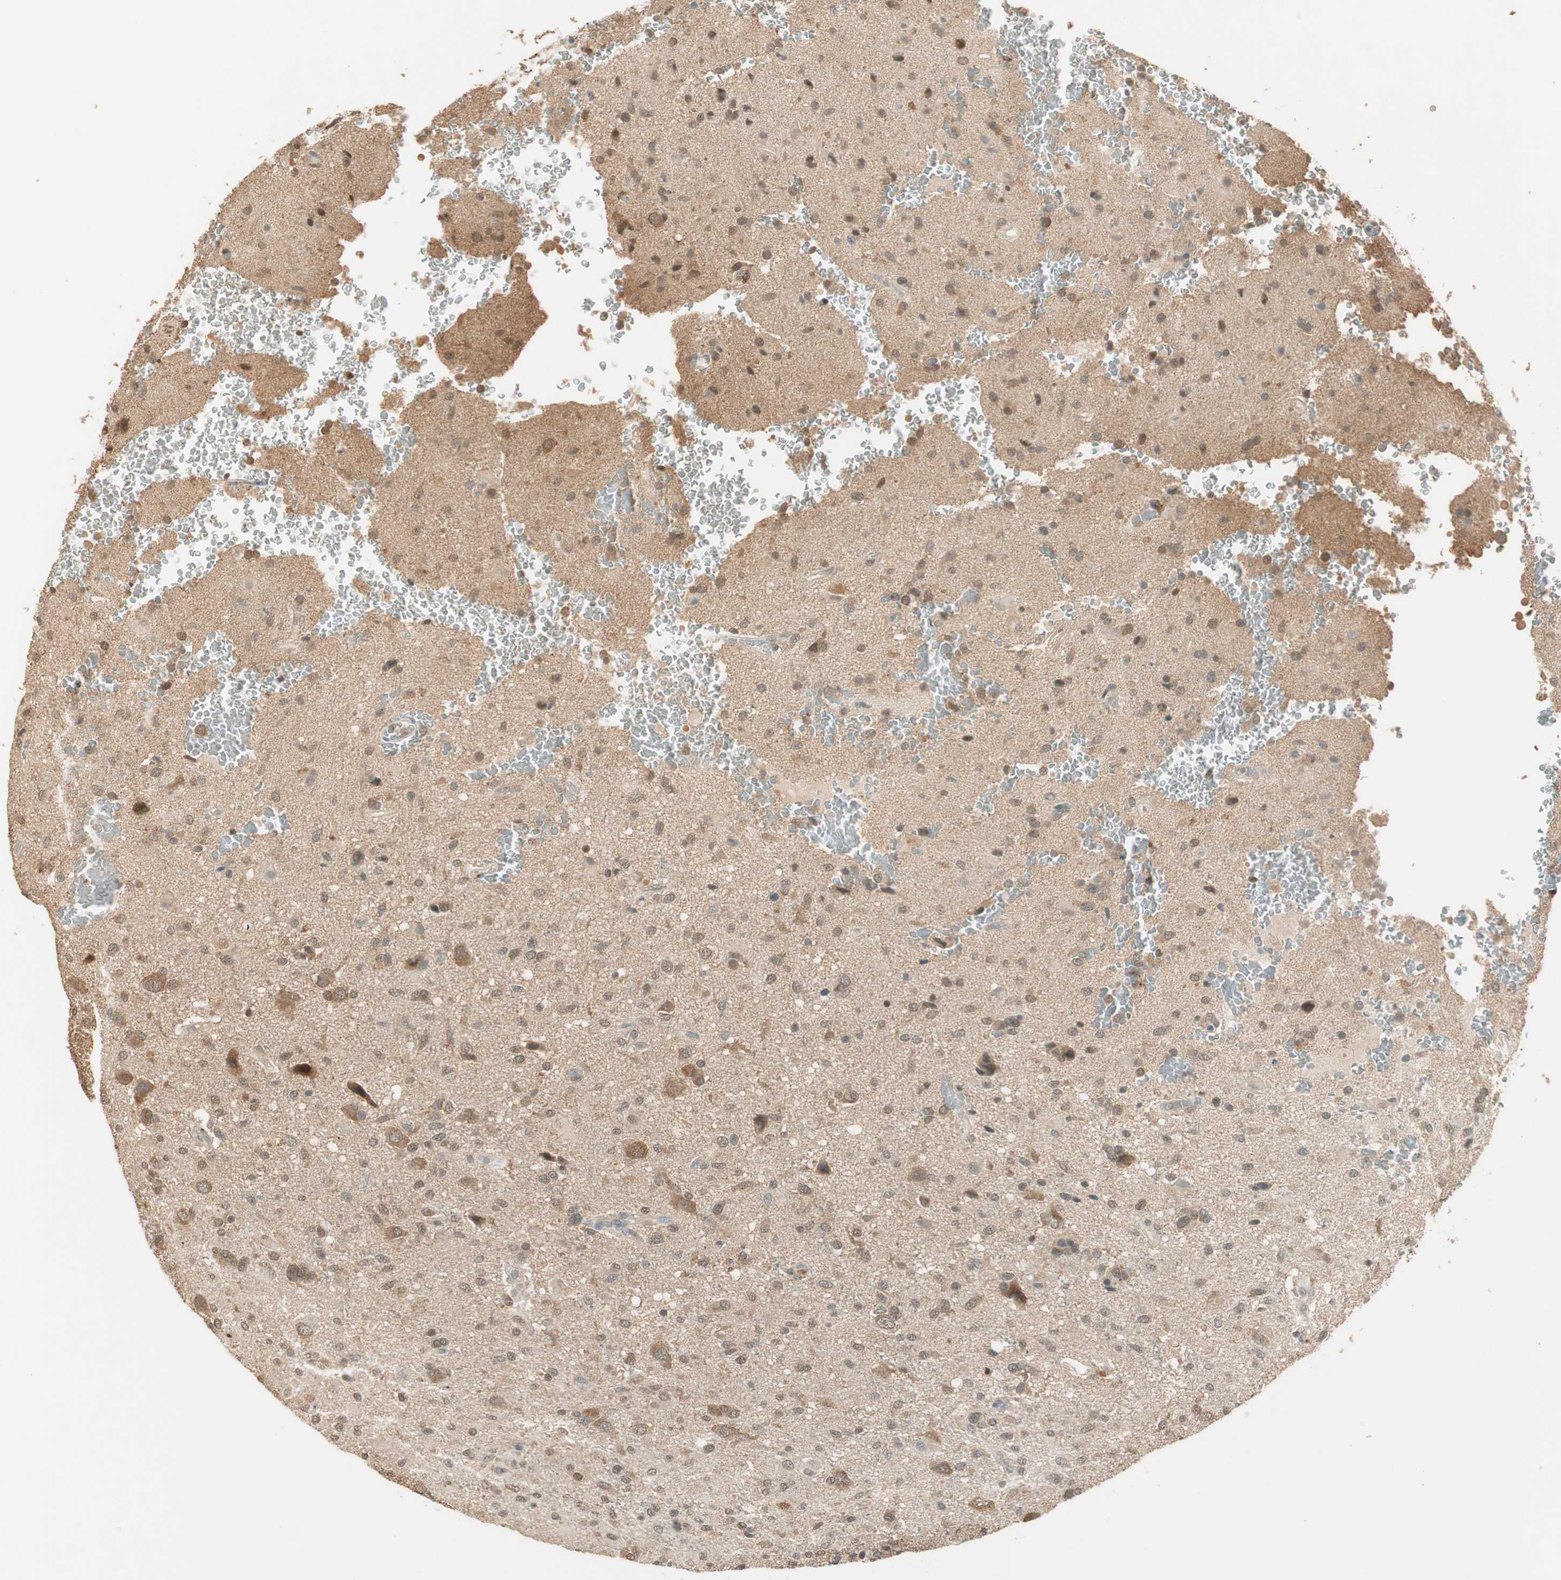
{"staining": {"intensity": "moderate", "quantity": "25%-75%", "location": "cytoplasmic/membranous"}, "tissue": "glioma", "cell_type": "Tumor cells", "image_type": "cancer", "snomed": [{"axis": "morphology", "description": "Glioma, malignant, High grade"}, {"axis": "topography", "description": "Brain"}], "caption": "This is a photomicrograph of immunohistochemistry (IHC) staining of glioma, which shows moderate expression in the cytoplasmic/membranous of tumor cells.", "gene": "USP5", "patient": {"sex": "male", "age": 71}}